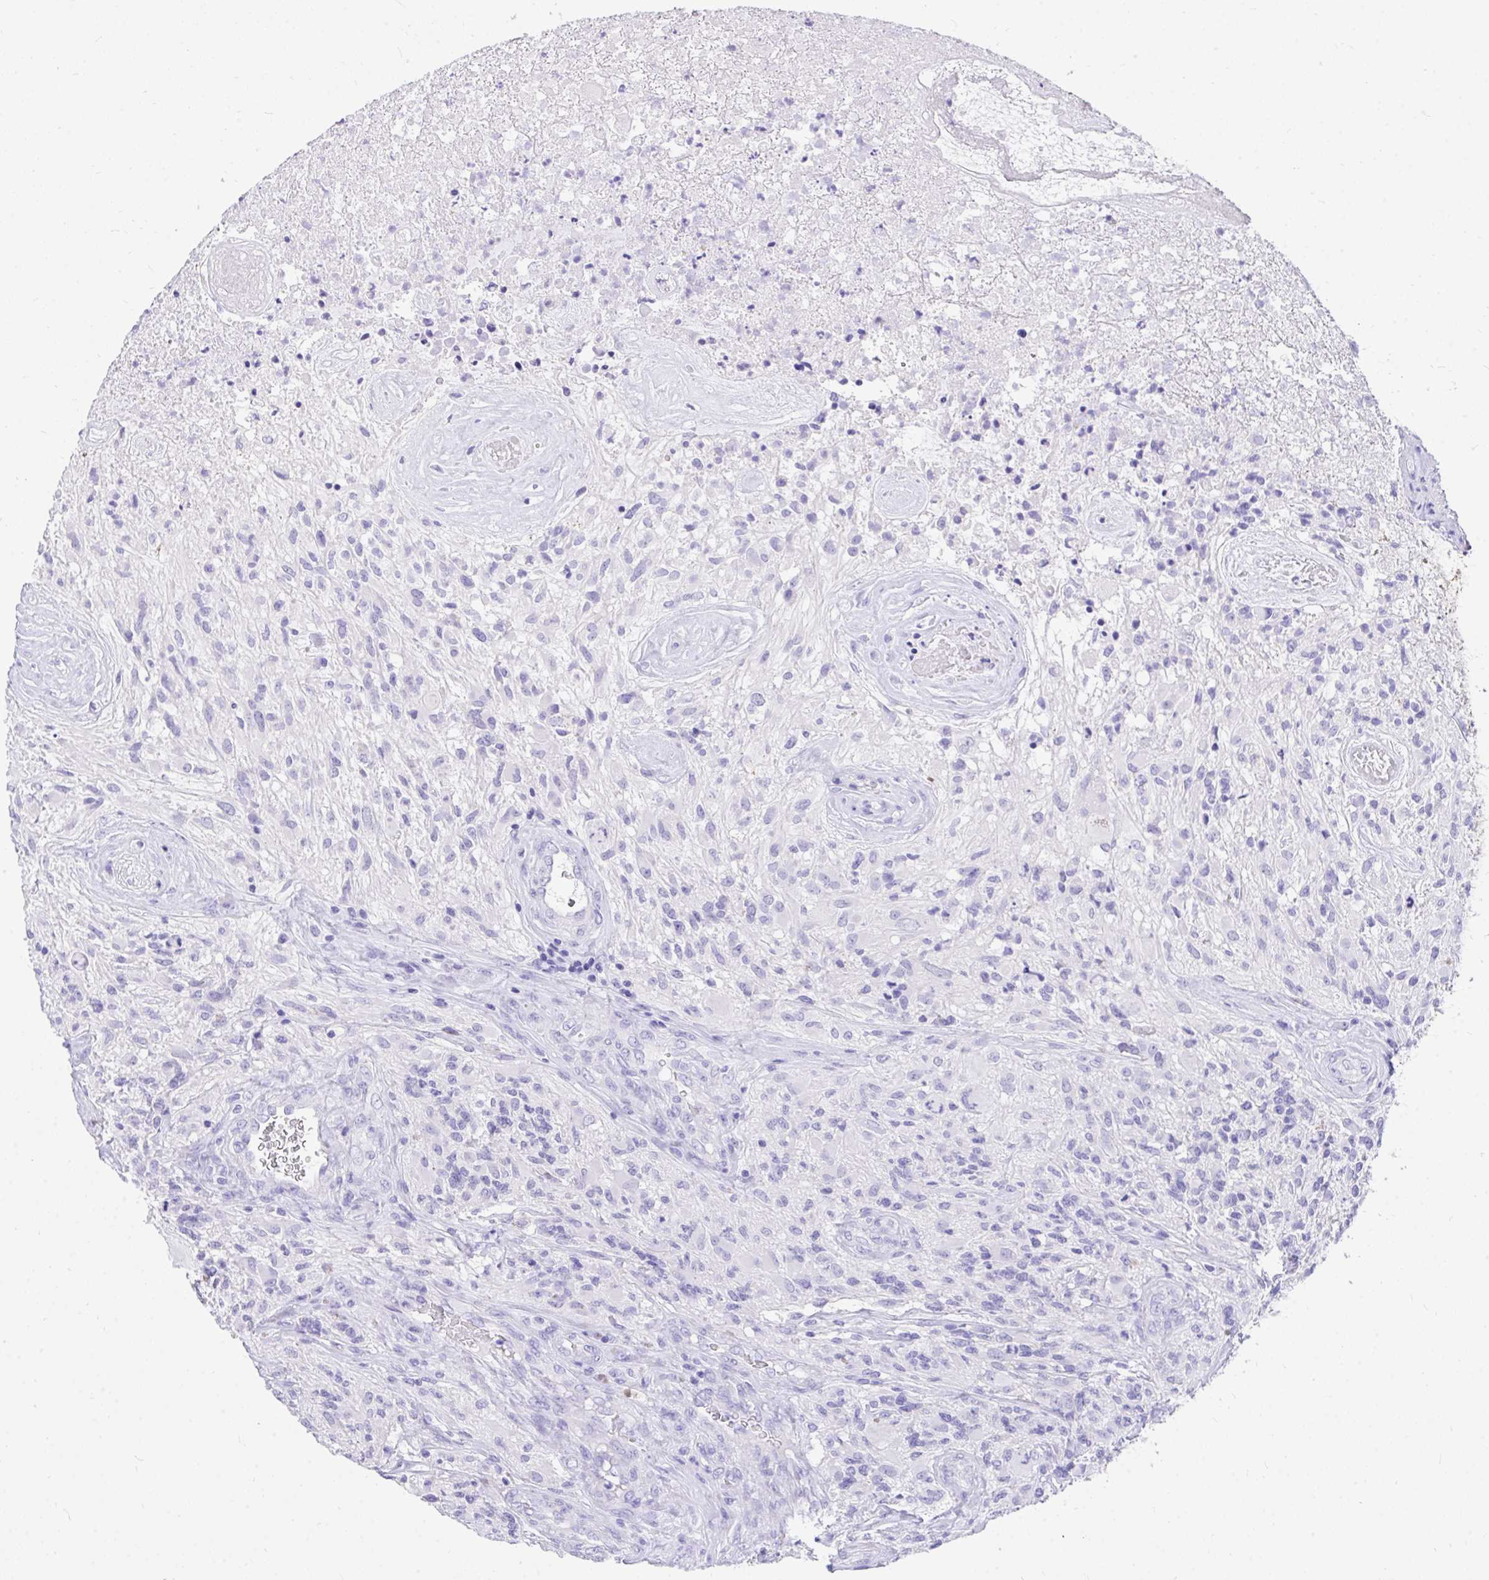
{"staining": {"intensity": "negative", "quantity": "none", "location": "none"}, "tissue": "glioma", "cell_type": "Tumor cells", "image_type": "cancer", "snomed": [{"axis": "morphology", "description": "Glioma, malignant, High grade"}, {"axis": "topography", "description": "Brain"}], "caption": "A high-resolution photomicrograph shows IHC staining of glioma, which displays no significant expression in tumor cells.", "gene": "MON1A", "patient": {"sex": "female", "age": 65}}